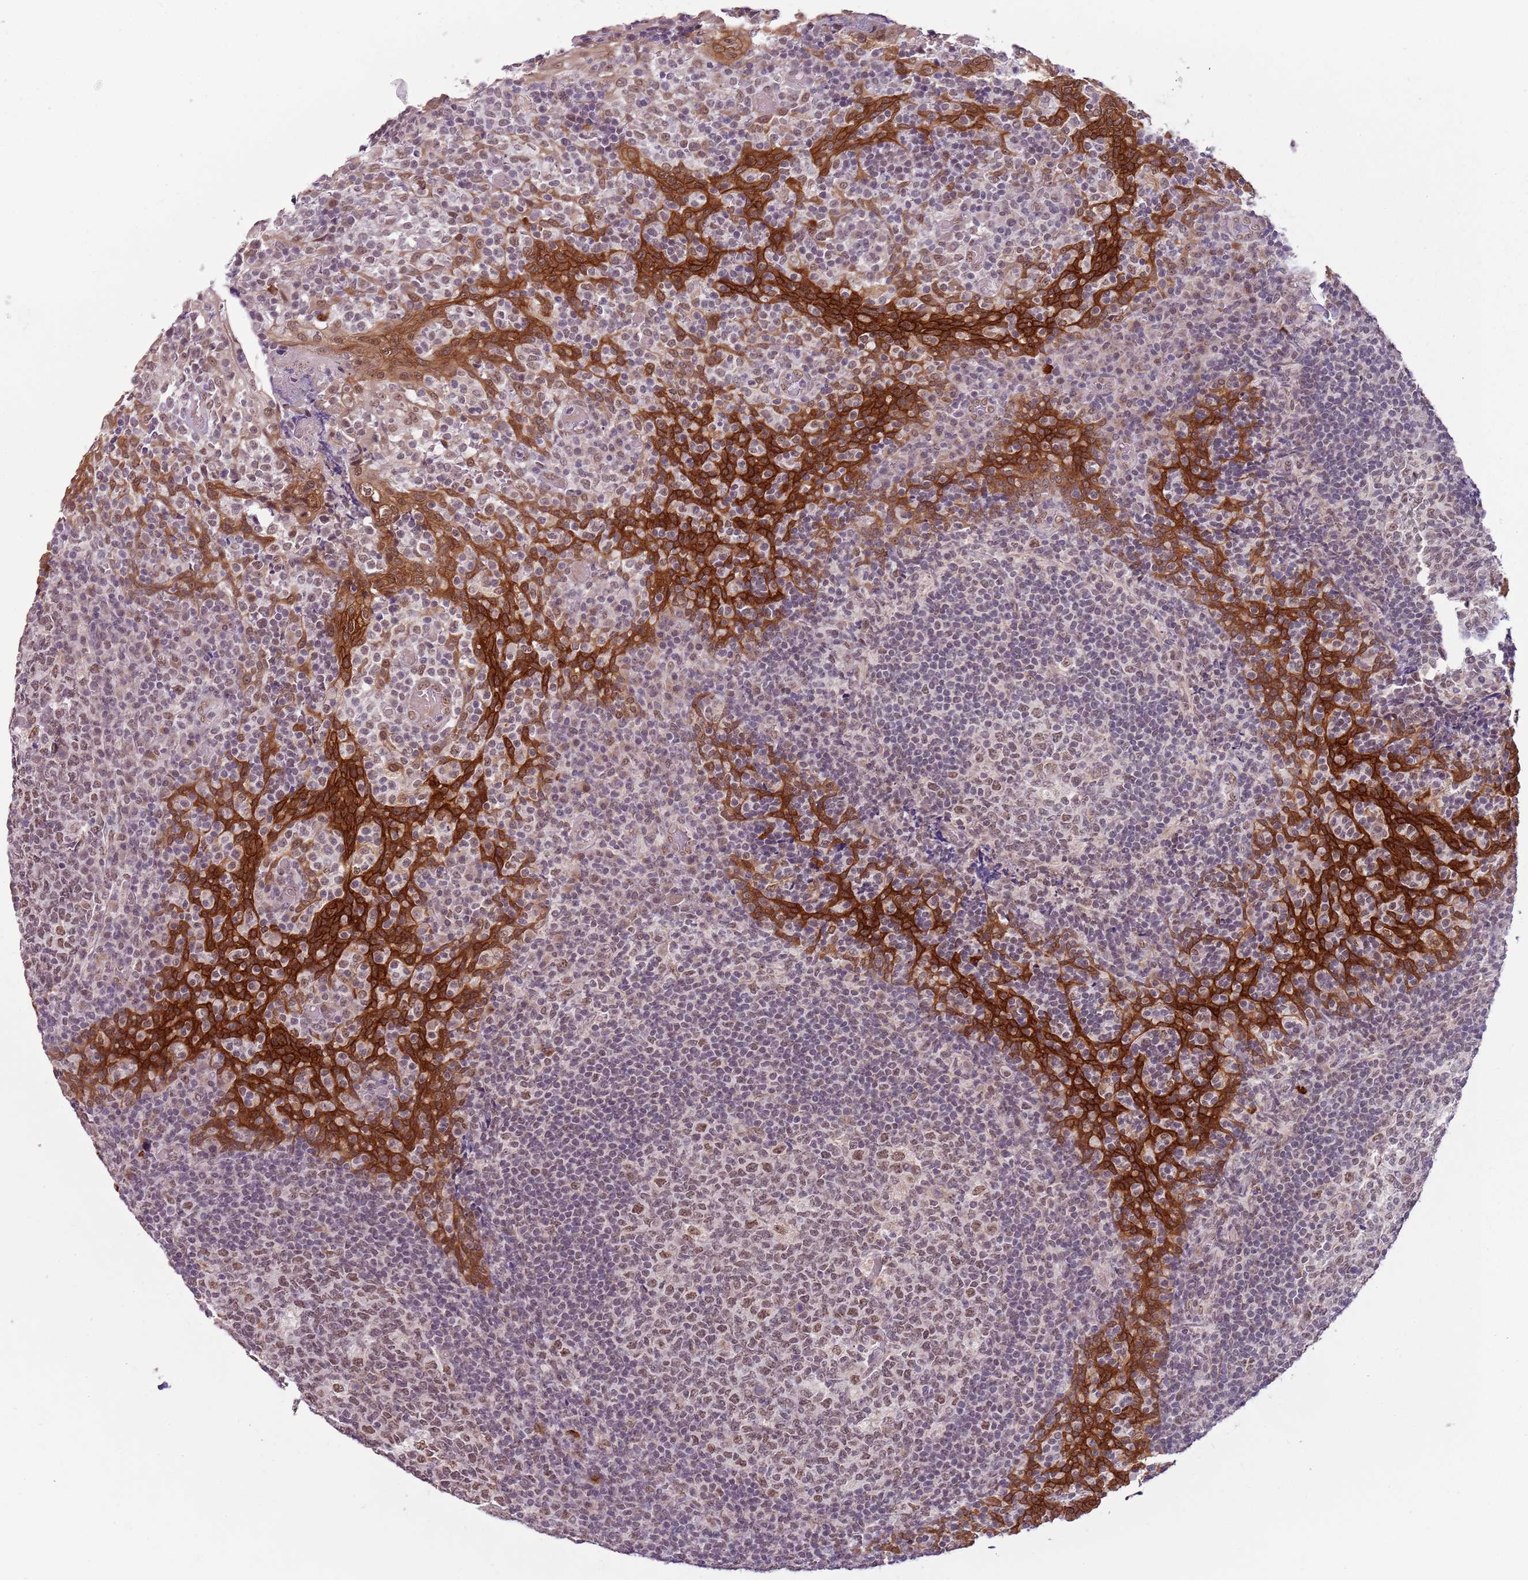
{"staining": {"intensity": "moderate", "quantity": "25%-75%", "location": "nuclear"}, "tissue": "tonsil", "cell_type": "Germinal center cells", "image_type": "normal", "snomed": [{"axis": "morphology", "description": "Normal tissue, NOS"}, {"axis": "topography", "description": "Tonsil"}], "caption": "The immunohistochemical stain highlights moderate nuclear positivity in germinal center cells of benign tonsil. Nuclei are stained in blue.", "gene": "FAM120AOS", "patient": {"sex": "female", "age": 19}}